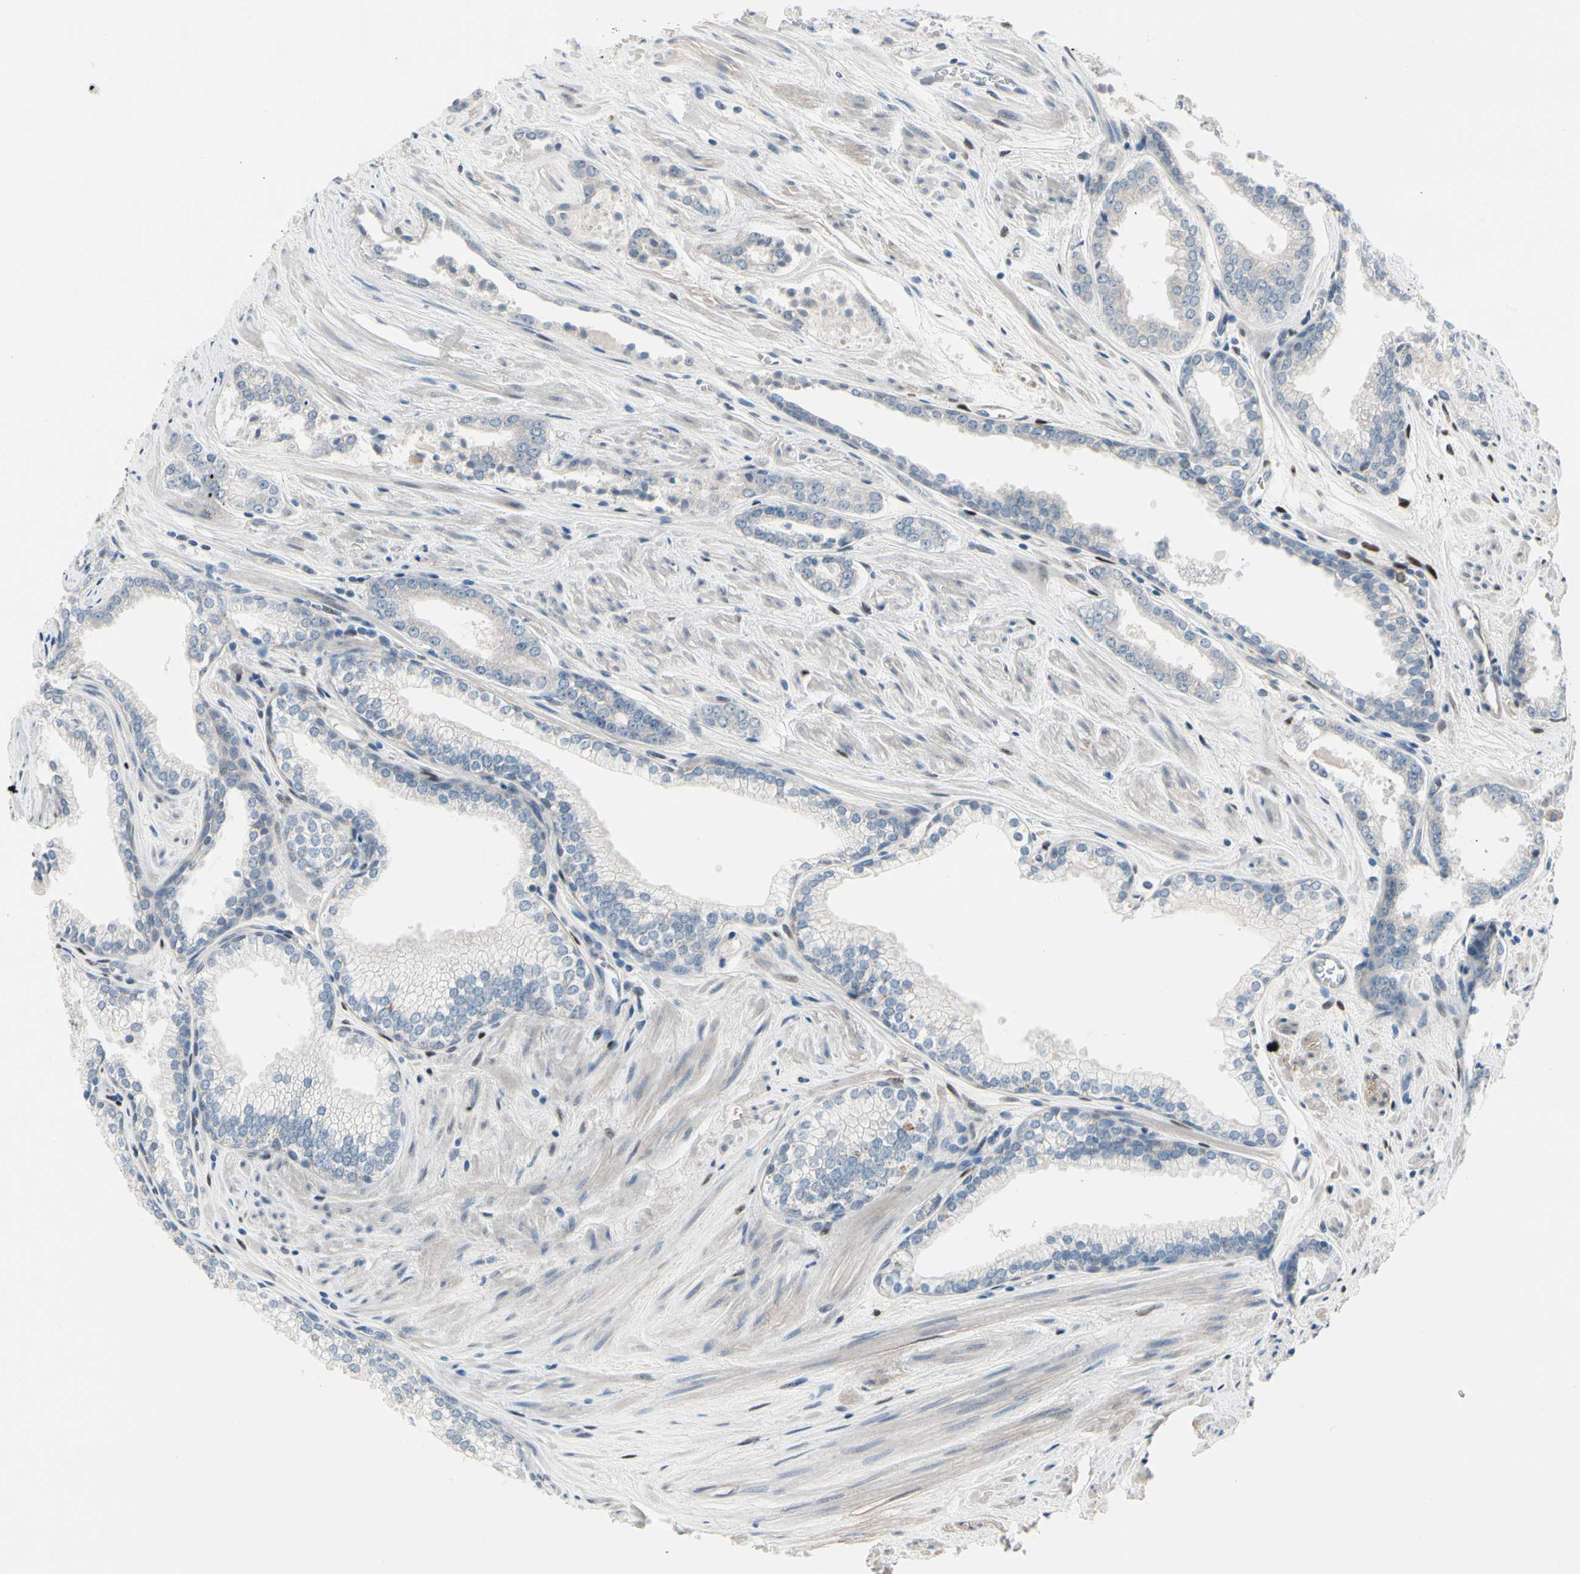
{"staining": {"intensity": "negative", "quantity": "none", "location": "none"}, "tissue": "prostate cancer", "cell_type": "Tumor cells", "image_type": "cancer", "snomed": [{"axis": "morphology", "description": "Adenocarcinoma, Low grade"}, {"axis": "topography", "description": "Prostate"}], "caption": "This image is of prostate cancer (adenocarcinoma (low-grade)) stained with IHC to label a protein in brown with the nuclei are counter-stained blue. There is no positivity in tumor cells.", "gene": "PGR", "patient": {"sex": "male", "age": 60}}